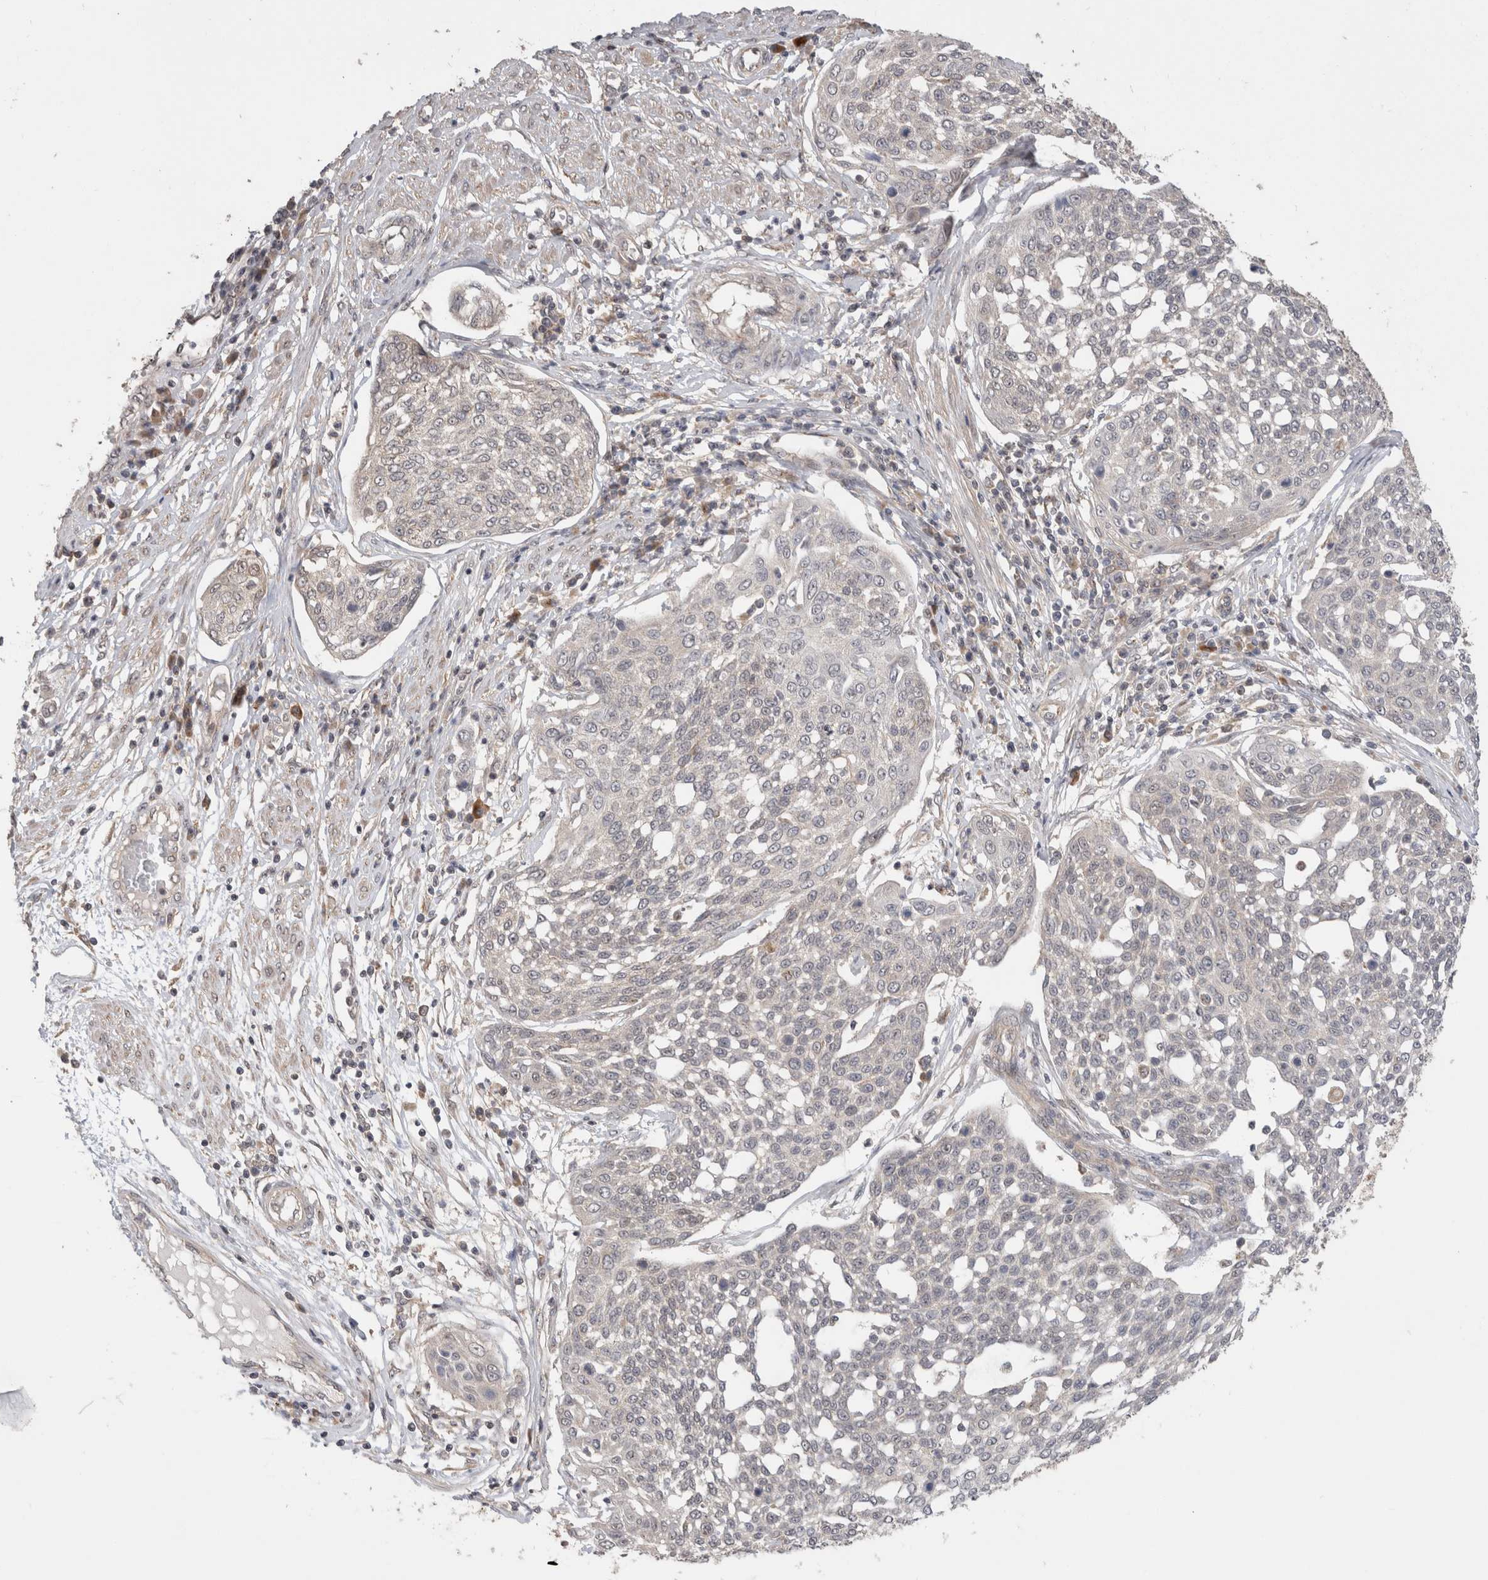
{"staining": {"intensity": "negative", "quantity": "none", "location": "none"}, "tissue": "cervical cancer", "cell_type": "Tumor cells", "image_type": "cancer", "snomed": [{"axis": "morphology", "description": "Squamous cell carcinoma, NOS"}, {"axis": "topography", "description": "Cervix"}], "caption": "High power microscopy photomicrograph of an IHC image of cervical squamous cell carcinoma, revealing no significant staining in tumor cells.", "gene": "SLC29A1", "patient": {"sex": "female", "age": 34}}